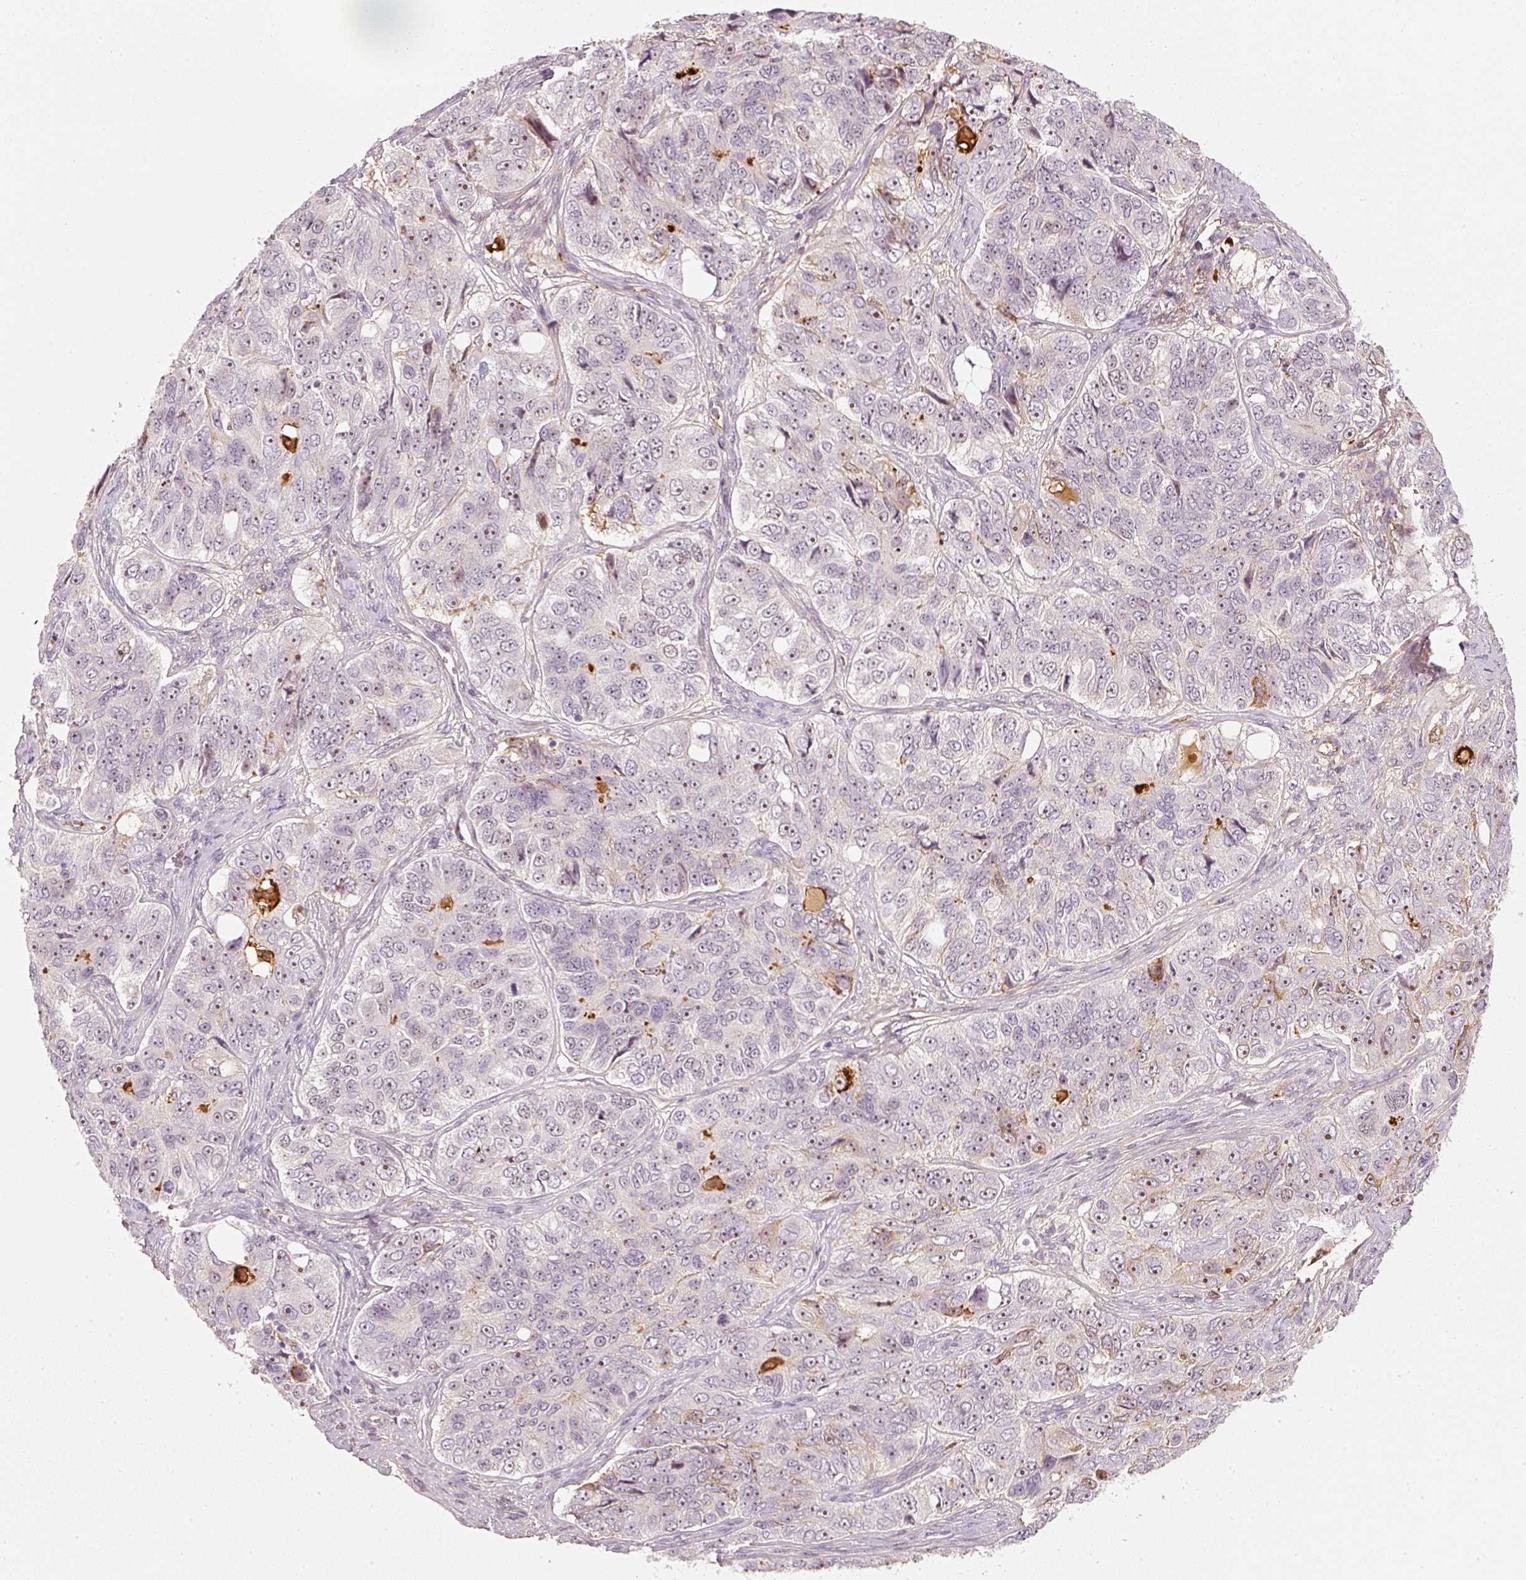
{"staining": {"intensity": "weak", "quantity": "25%-75%", "location": "nuclear"}, "tissue": "ovarian cancer", "cell_type": "Tumor cells", "image_type": "cancer", "snomed": [{"axis": "morphology", "description": "Carcinoma, endometroid"}, {"axis": "topography", "description": "Ovary"}], "caption": "DAB immunohistochemical staining of human endometroid carcinoma (ovarian) demonstrates weak nuclear protein staining in about 25%-75% of tumor cells.", "gene": "VCAM1", "patient": {"sex": "female", "age": 51}}